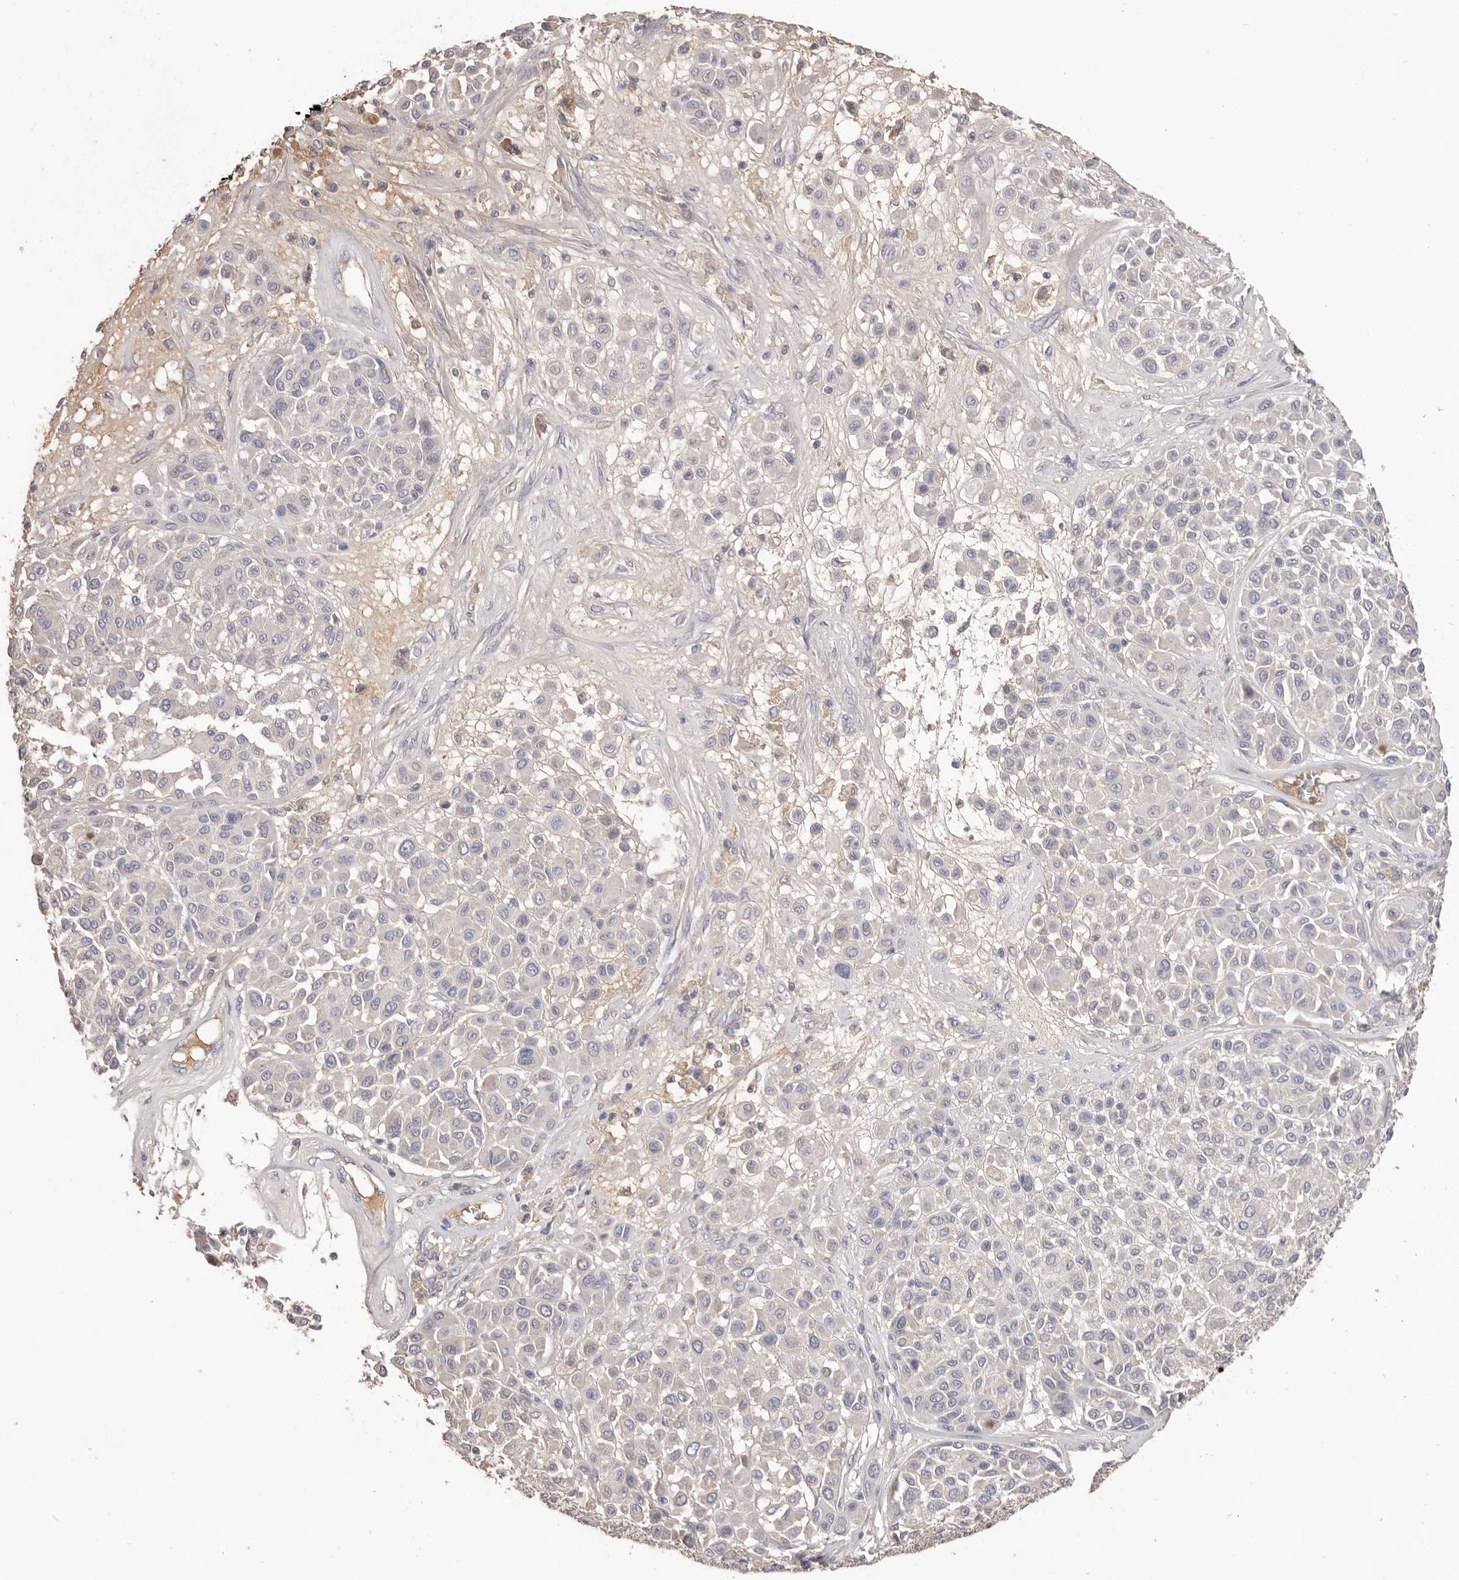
{"staining": {"intensity": "negative", "quantity": "none", "location": "none"}, "tissue": "melanoma", "cell_type": "Tumor cells", "image_type": "cancer", "snomed": [{"axis": "morphology", "description": "Malignant melanoma, Metastatic site"}, {"axis": "topography", "description": "Soft tissue"}], "caption": "Immunohistochemistry (IHC) of melanoma exhibits no positivity in tumor cells. (DAB (3,3'-diaminobenzidine) immunohistochemistry with hematoxylin counter stain).", "gene": "HCAR2", "patient": {"sex": "male", "age": 41}}